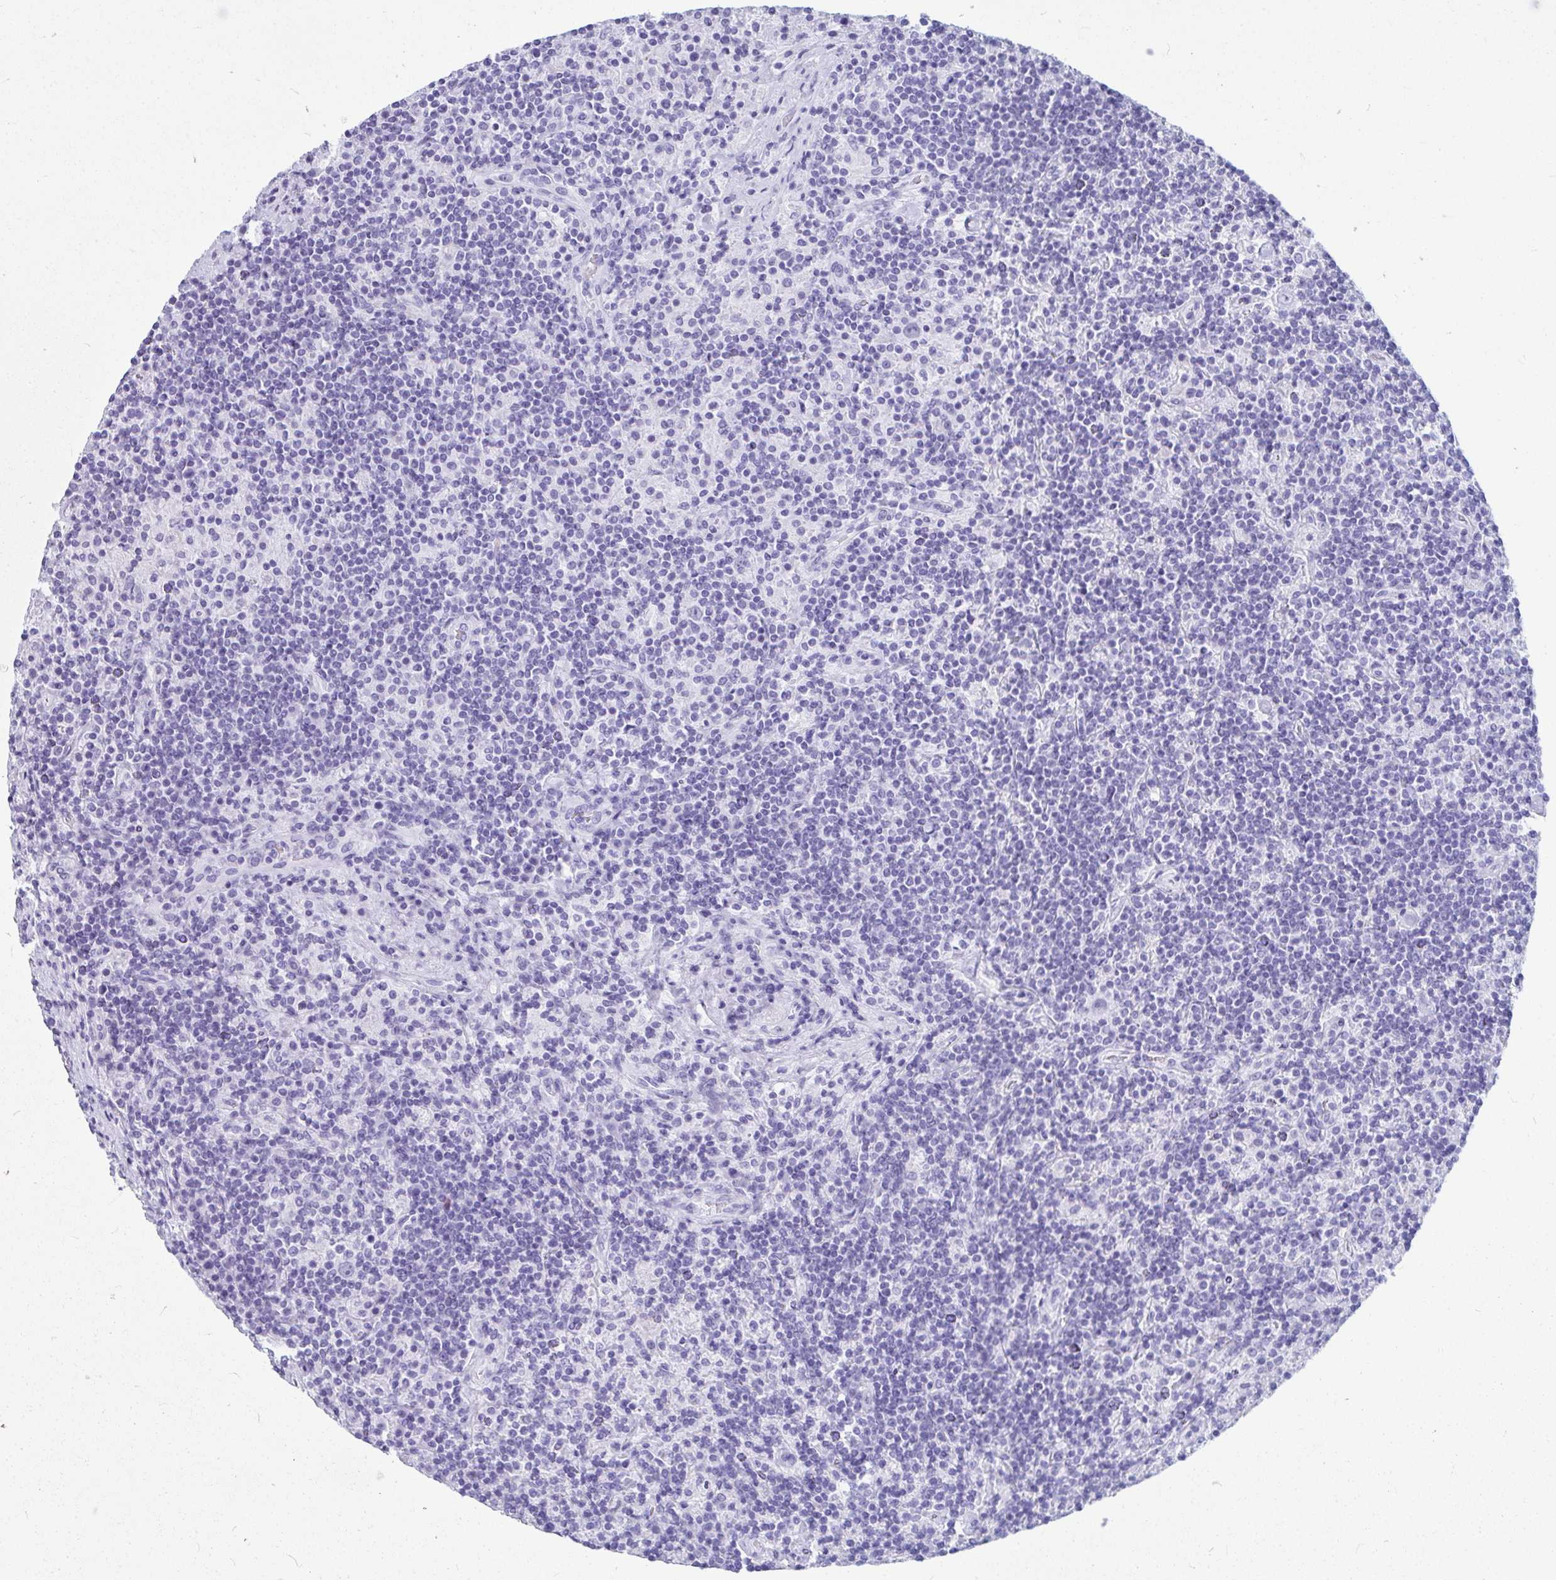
{"staining": {"intensity": "negative", "quantity": "none", "location": "none"}, "tissue": "lymphoma", "cell_type": "Tumor cells", "image_type": "cancer", "snomed": [{"axis": "morphology", "description": "Hodgkin's disease, NOS"}, {"axis": "topography", "description": "Lymph node"}], "caption": "This is an IHC histopathology image of Hodgkin's disease. There is no staining in tumor cells.", "gene": "OR5J2", "patient": {"sex": "male", "age": 70}}